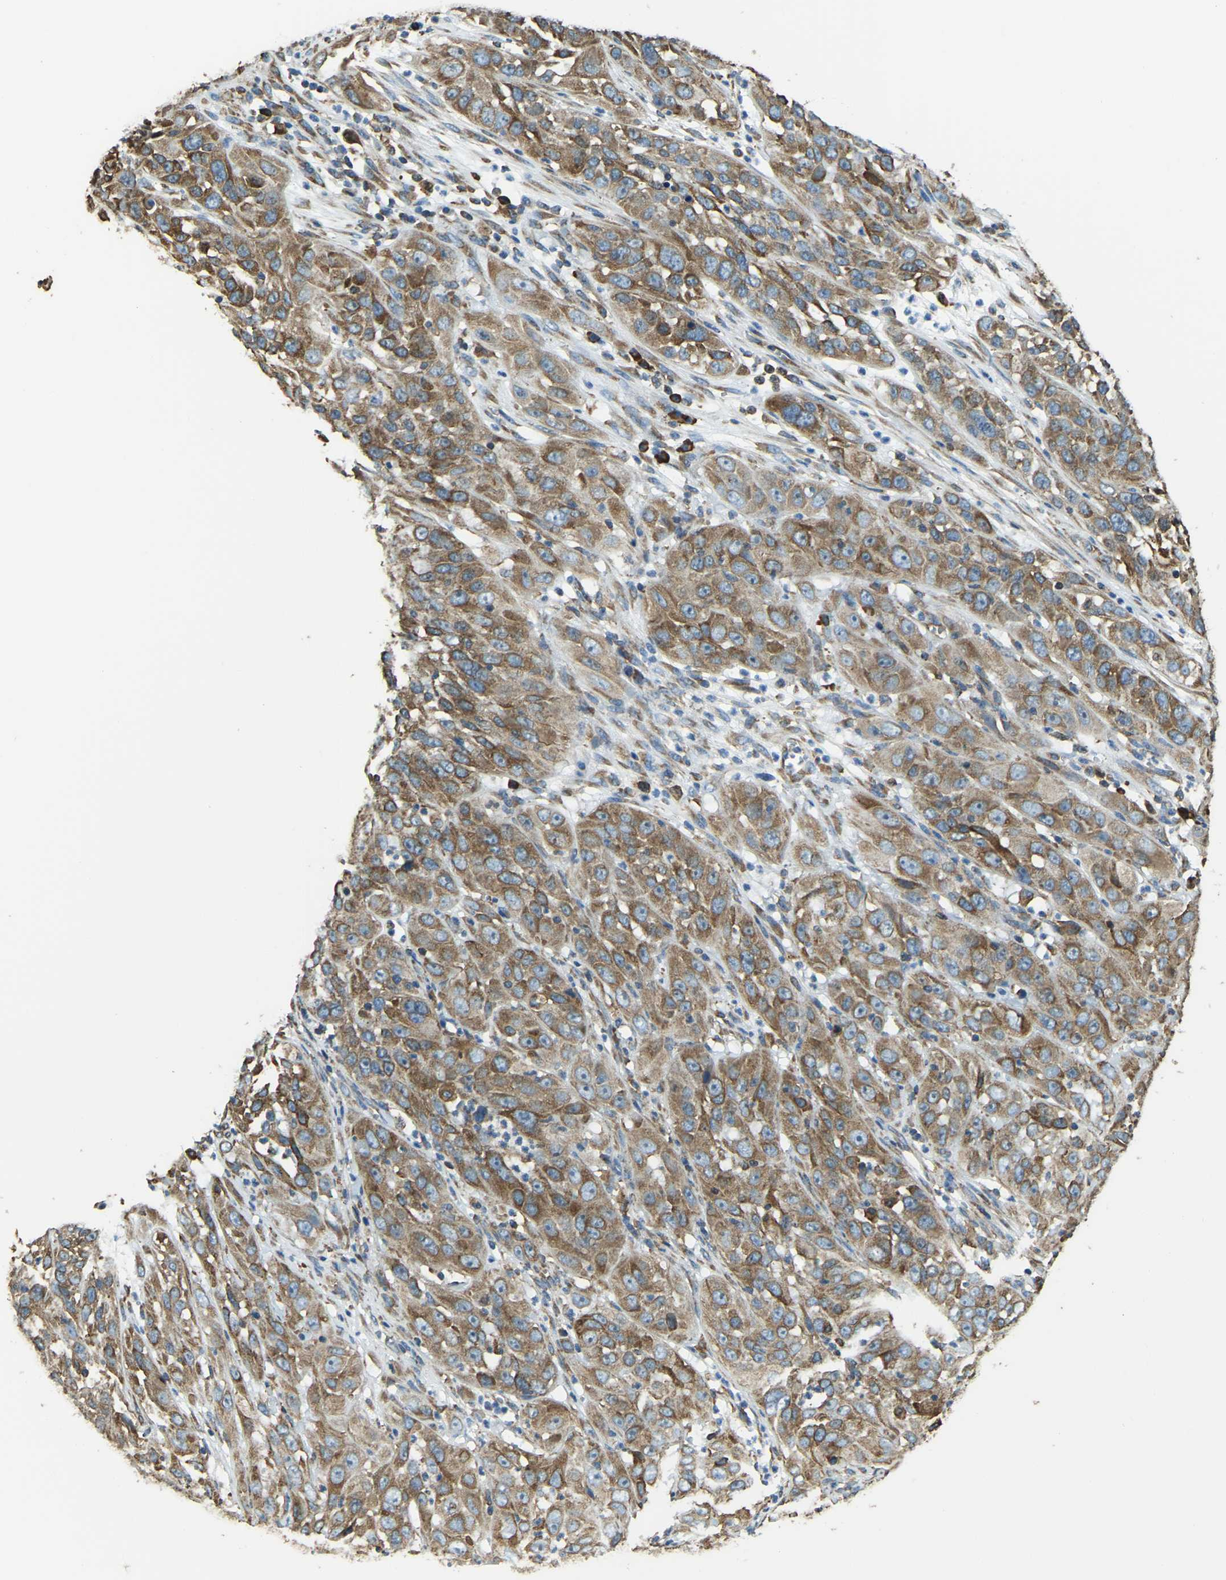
{"staining": {"intensity": "moderate", "quantity": ">75%", "location": "cytoplasmic/membranous"}, "tissue": "cervical cancer", "cell_type": "Tumor cells", "image_type": "cancer", "snomed": [{"axis": "morphology", "description": "Squamous cell carcinoma, NOS"}, {"axis": "topography", "description": "Cervix"}], "caption": "Immunohistochemical staining of human cervical cancer shows moderate cytoplasmic/membranous protein staining in approximately >75% of tumor cells.", "gene": "RNF115", "patient": {"sex": "female", "age": 32}}